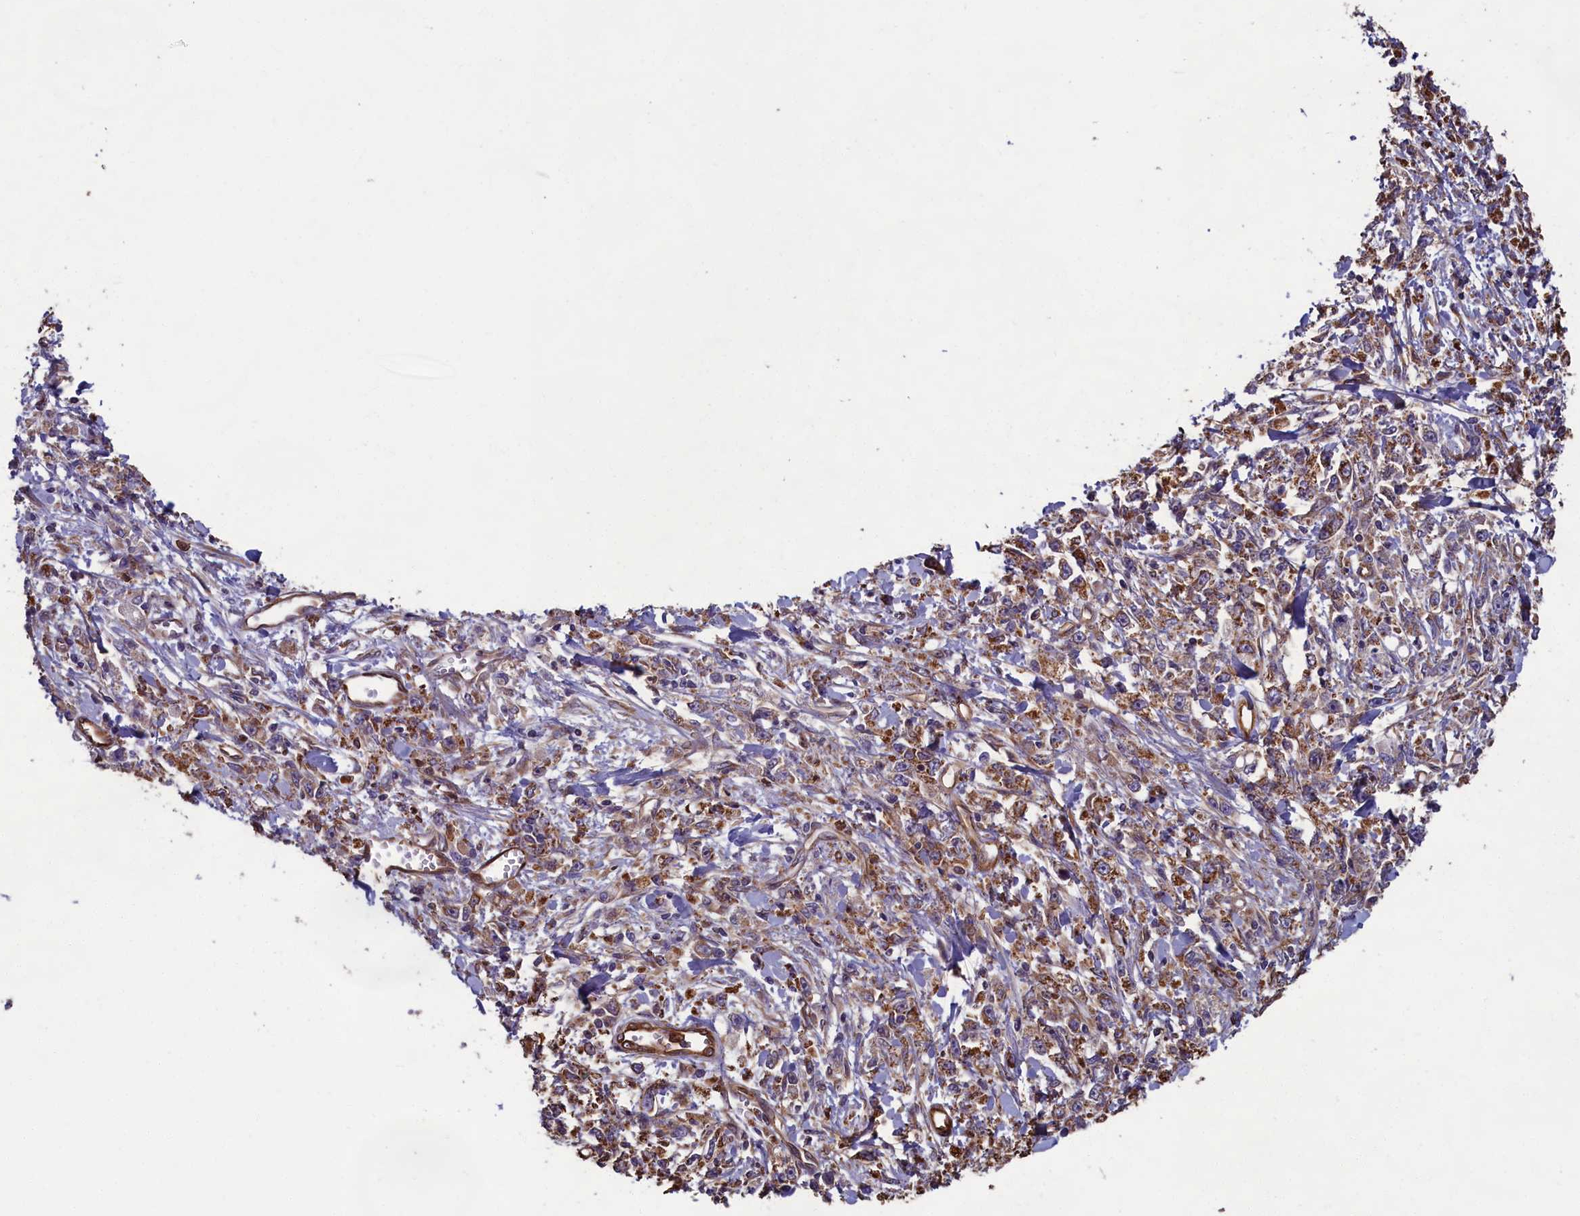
{"staining": {"intensity": "moderate", "quantity": "25%-75%", "location": "cytoplasmic/membranous"}, "tissue": "stomach cancer", "cell_type": "Tumor cells", "image_type": "cancer", "snomed": [{"axis": "morphology", "description": "Adenocarcinoma, NOS"}, {"axis": "topography", "description": "Stomach"}], "caption": "Stomach cancer (adenocarcinoma) stained with DAB IHC demonstrates medium levels of moderate cytoplasmic/membranous expression in about 25%-75% of tumor cells.", "gene": "CCDC124", "patient": {"sex": "female", "age": 59}}